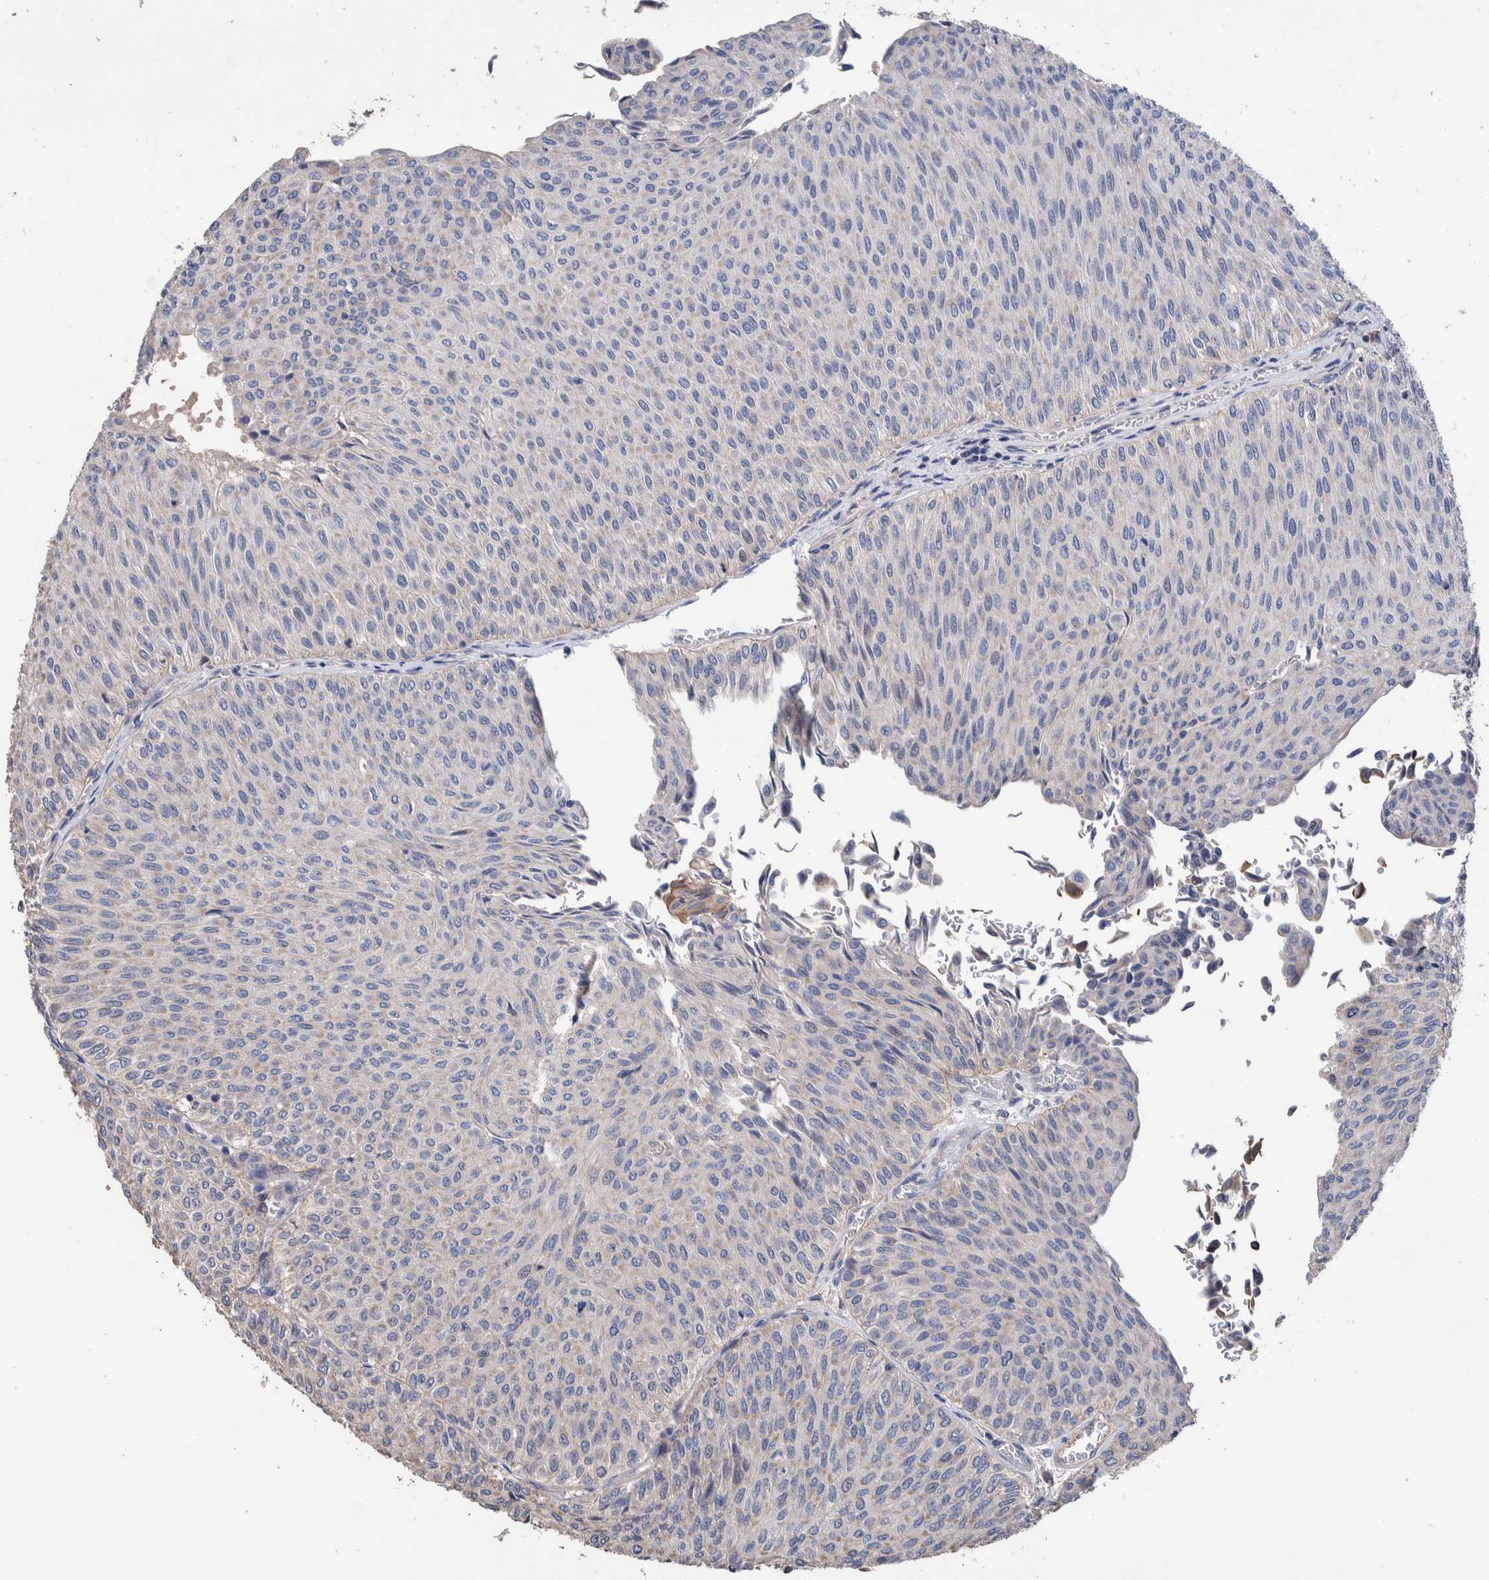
{"staining": {"intensity": "negative", "quantity": "none", "location": "none"}, "tissue": "urothelial cancer", "cell_type": "Tumor cells", "image_type": "cancer", "snomed": [{"axis": "morphology", "description": "Urothelial carcinoma, Low grade"}, {"axis": "topography", "description": "Urinary bladder"}], "caption": "There is no significant expression in tumor cells of urothelial carcinoma (low-grade). (Immunohistochemistry, brightfield microscopy, high magnification).", "gene": "SLC45A4", "patient": {"sex": "male", "age": 78}}